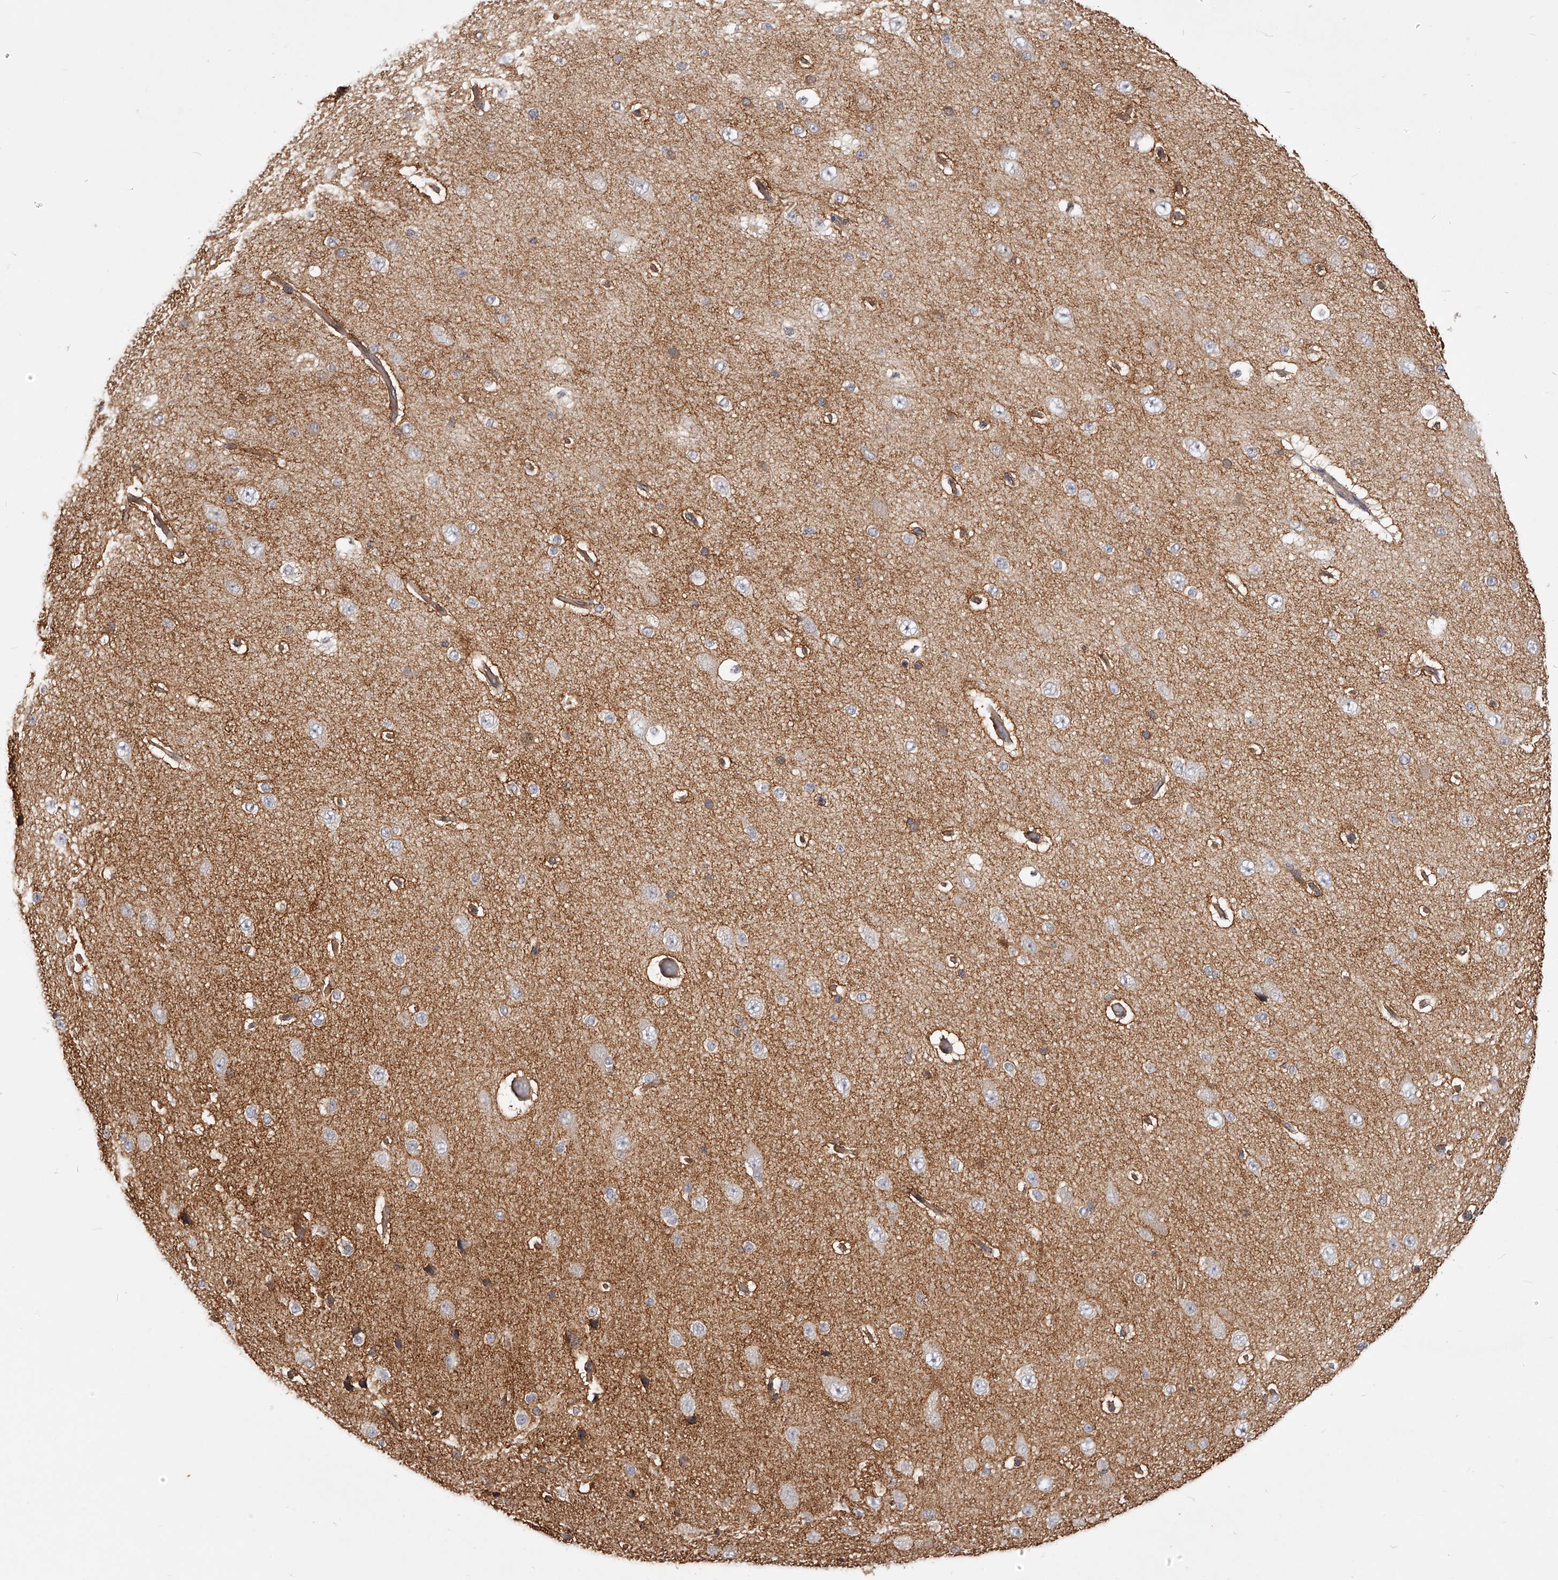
{"staining": {"intensity": "negative", "quantity": "none", "location": "none"}, "tissue": "cerebral cortex", "cell_type": "Endothelial cells", "image_type": "normal", "snomed": [{"axis": "morphology", "description": "Normal tissue, NOS"}, {"axis": "morphology", "description": "Developmental malformation"}, {"axis": "topography", "description": "Cerebral cortex"}], "caption": "DAB (3,3'-diaminobenzidine) immunohistochemical staining of benign human cerebral cortex reveals no significant staining in endothelial cells.", "gene": "ZNF582", "patient": {"sex": "female", "age": 30}}